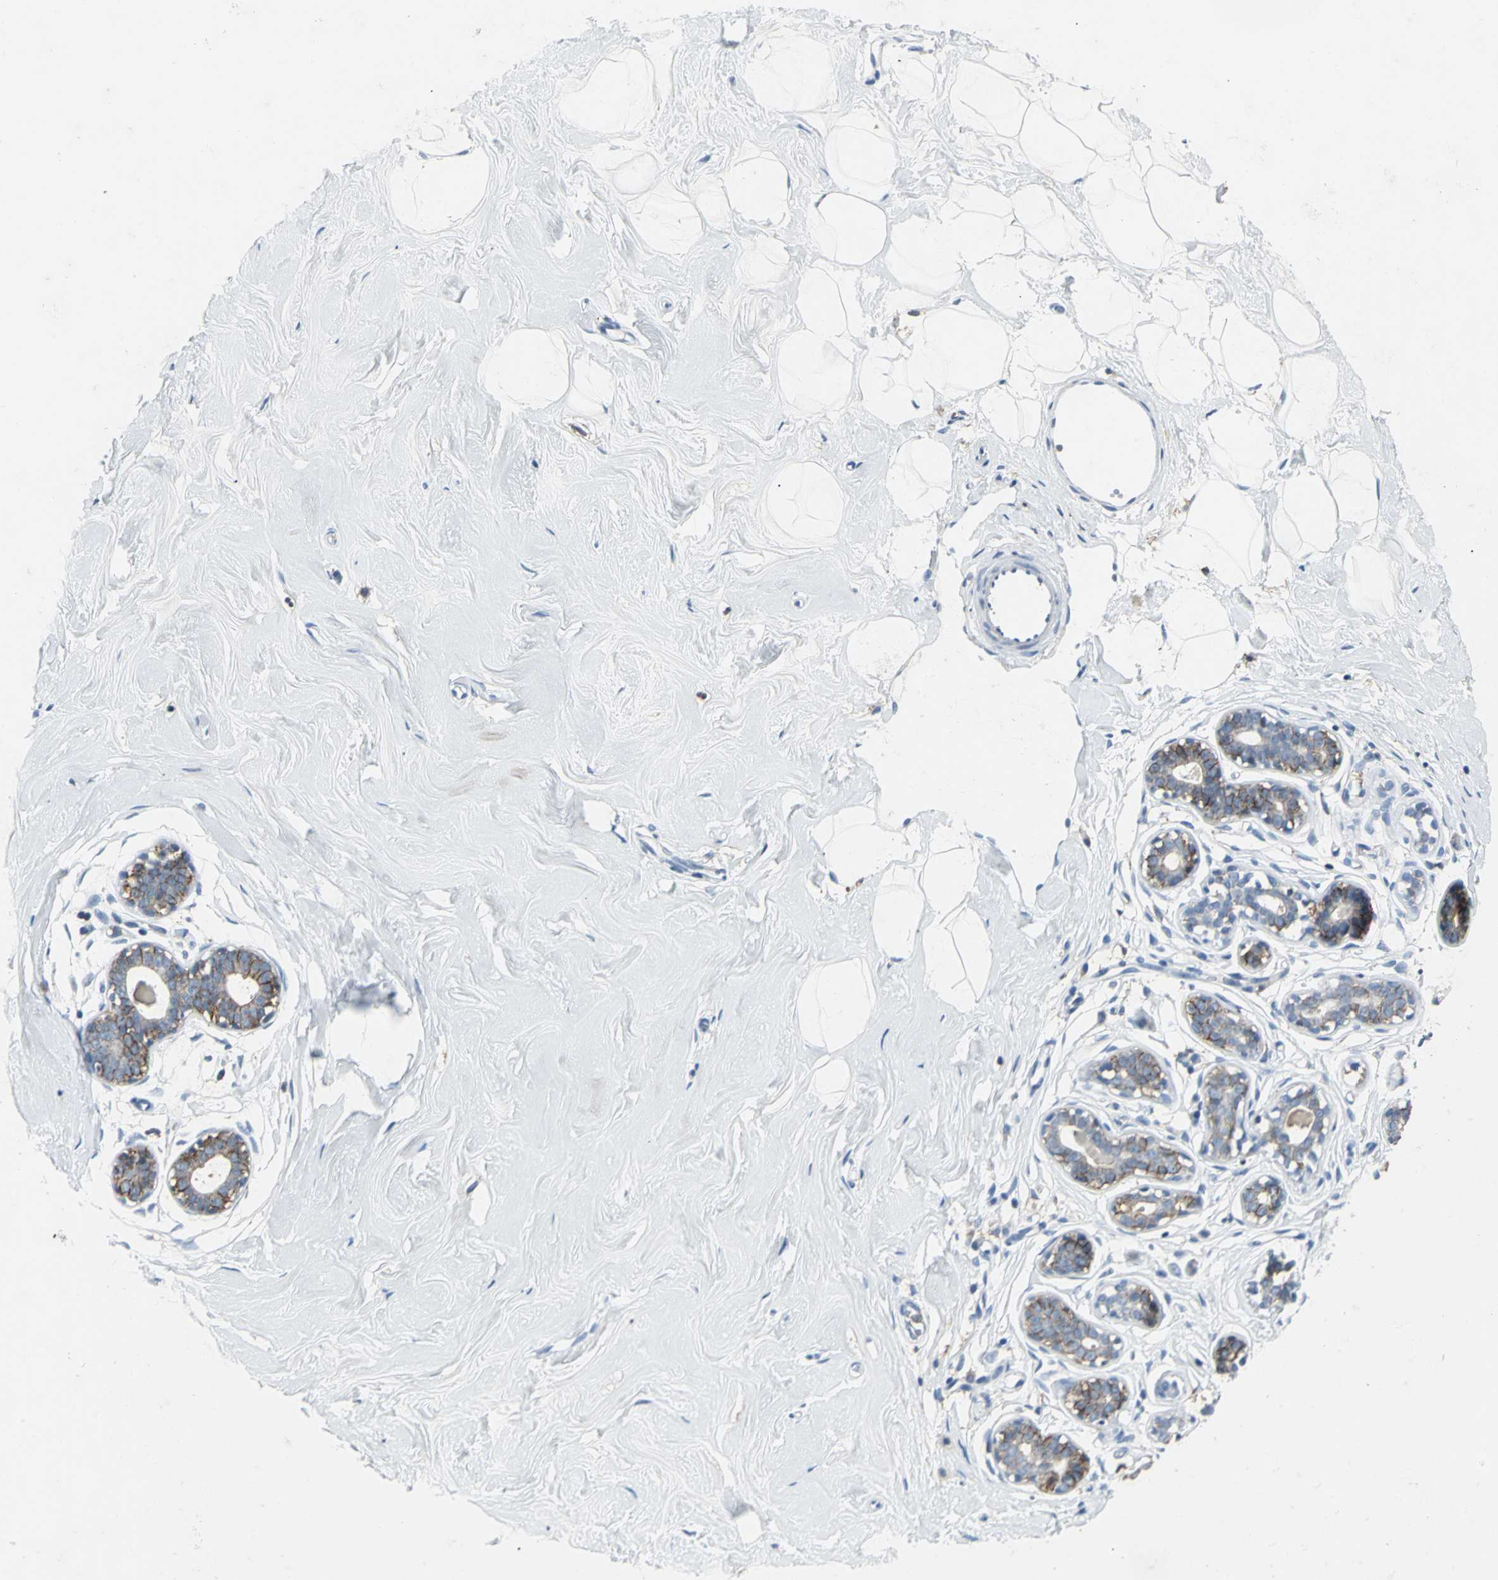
{"staining": {"intensity": "negative", "quantity": "none", "location": "none"}, "tissue": "breast", "cell_type": "Adipocytes", "image_type": "normal", "snomed": [{"axis": "morphology", "description": "Normal tissue, NOS"}, {"axis": "topography", "description": "Breast"}], "caption": "Adipocytes show no significant protein expression in normal breast. (DAB (3,3'-diaminobenzidine) IHC visualized using brightfield microscopy, high magnification).", "gene": "IQGAP2", "patient": {"sex": "female", "age": 23}}